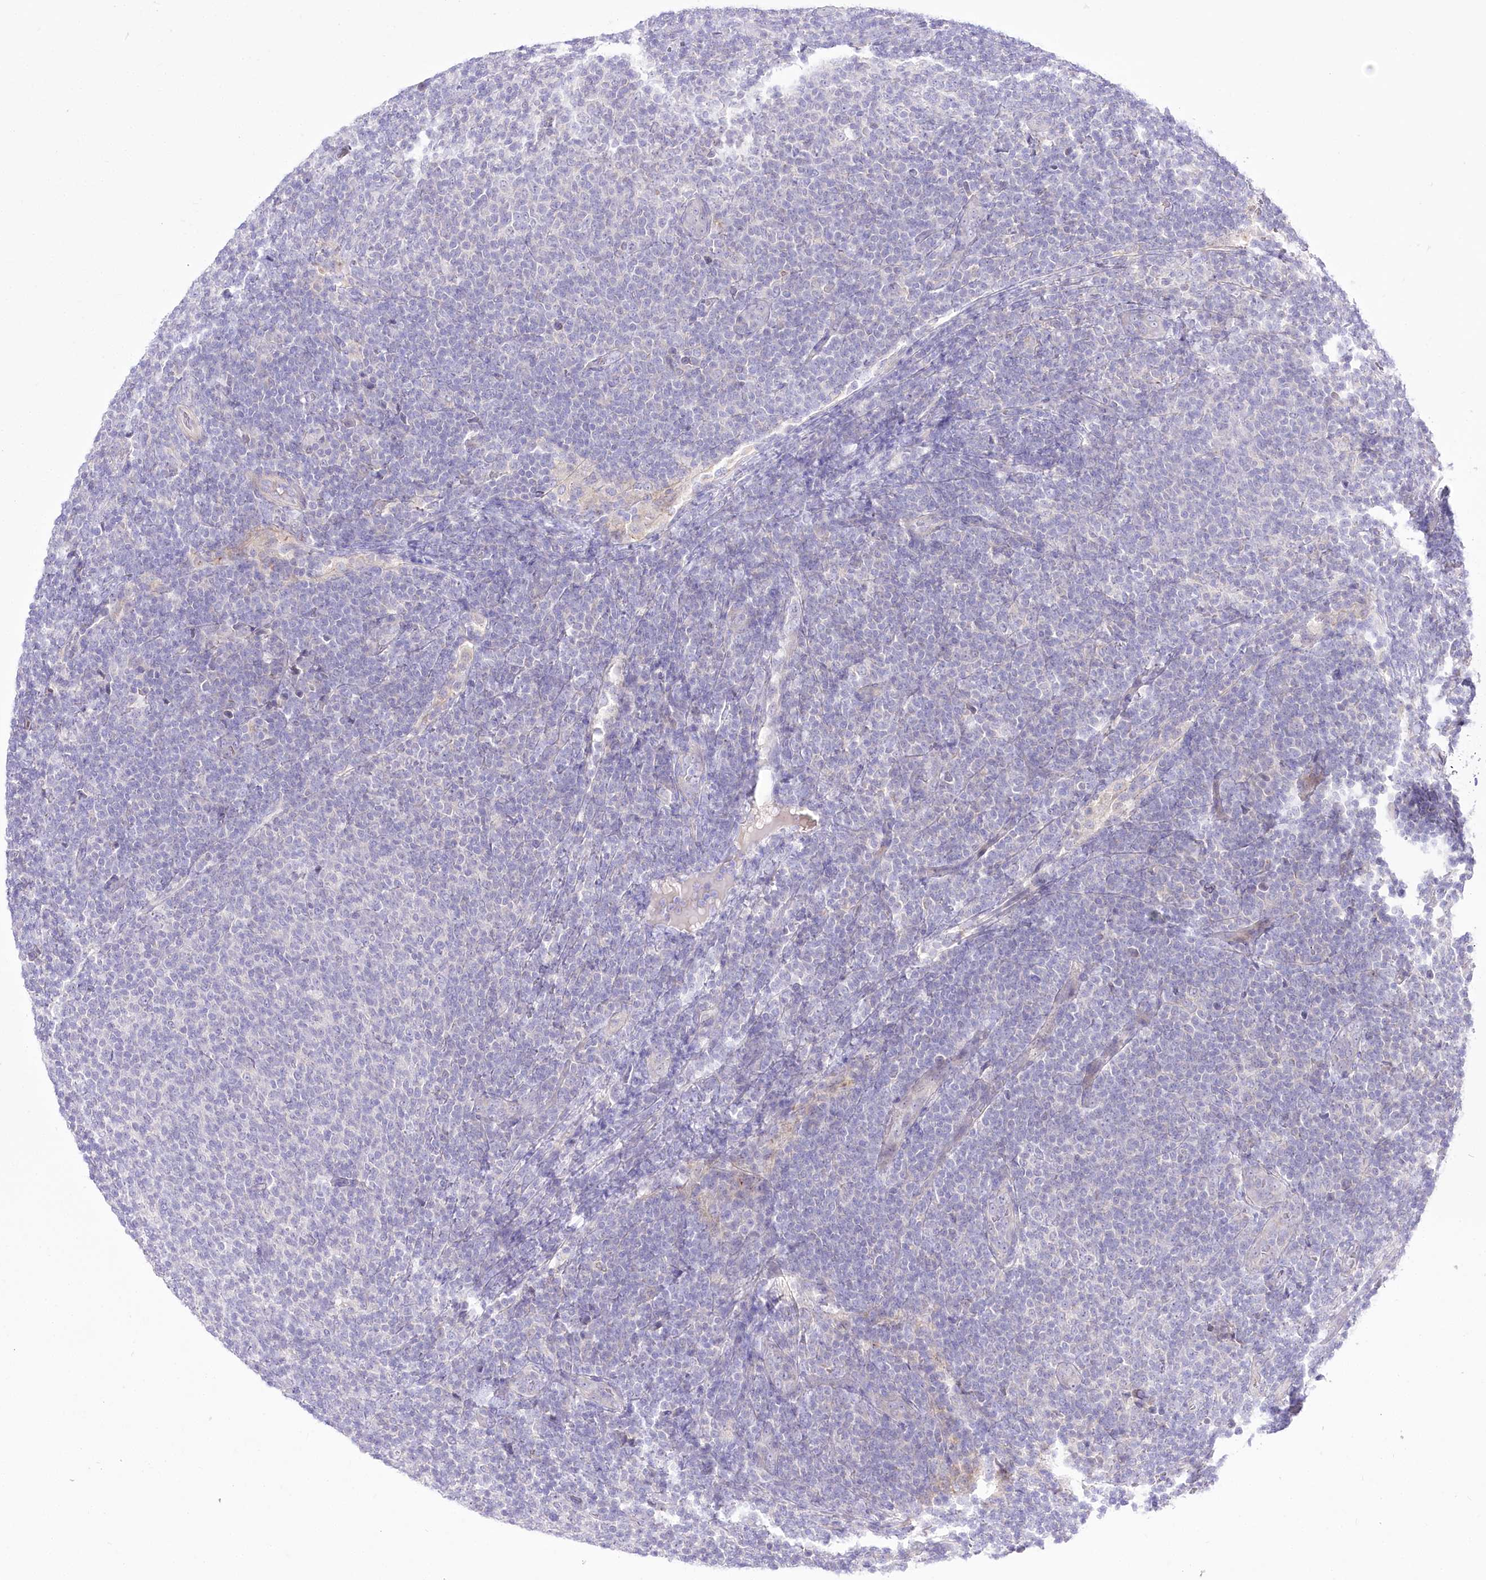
{"staining": {"intensity": "negative", "quantity": "none", "location": "none"}, "tissue": "lymphoma", "cell_type": "Tumor cells", "image_type": "cancer", "snomed": [{"axis": "morphology", "description": "Malignant lymphoma, non-Hodgkin's type, Low grade"}, {"axis": "topography", "description": "Lymph node"}], "caption": "An immunohistochemistry photomicrograph of lymphoma is shown. There is no staining in tumor cells of lymphoma.", "gene": "HELT", "patient": {"sex": "male", "age": 66}}